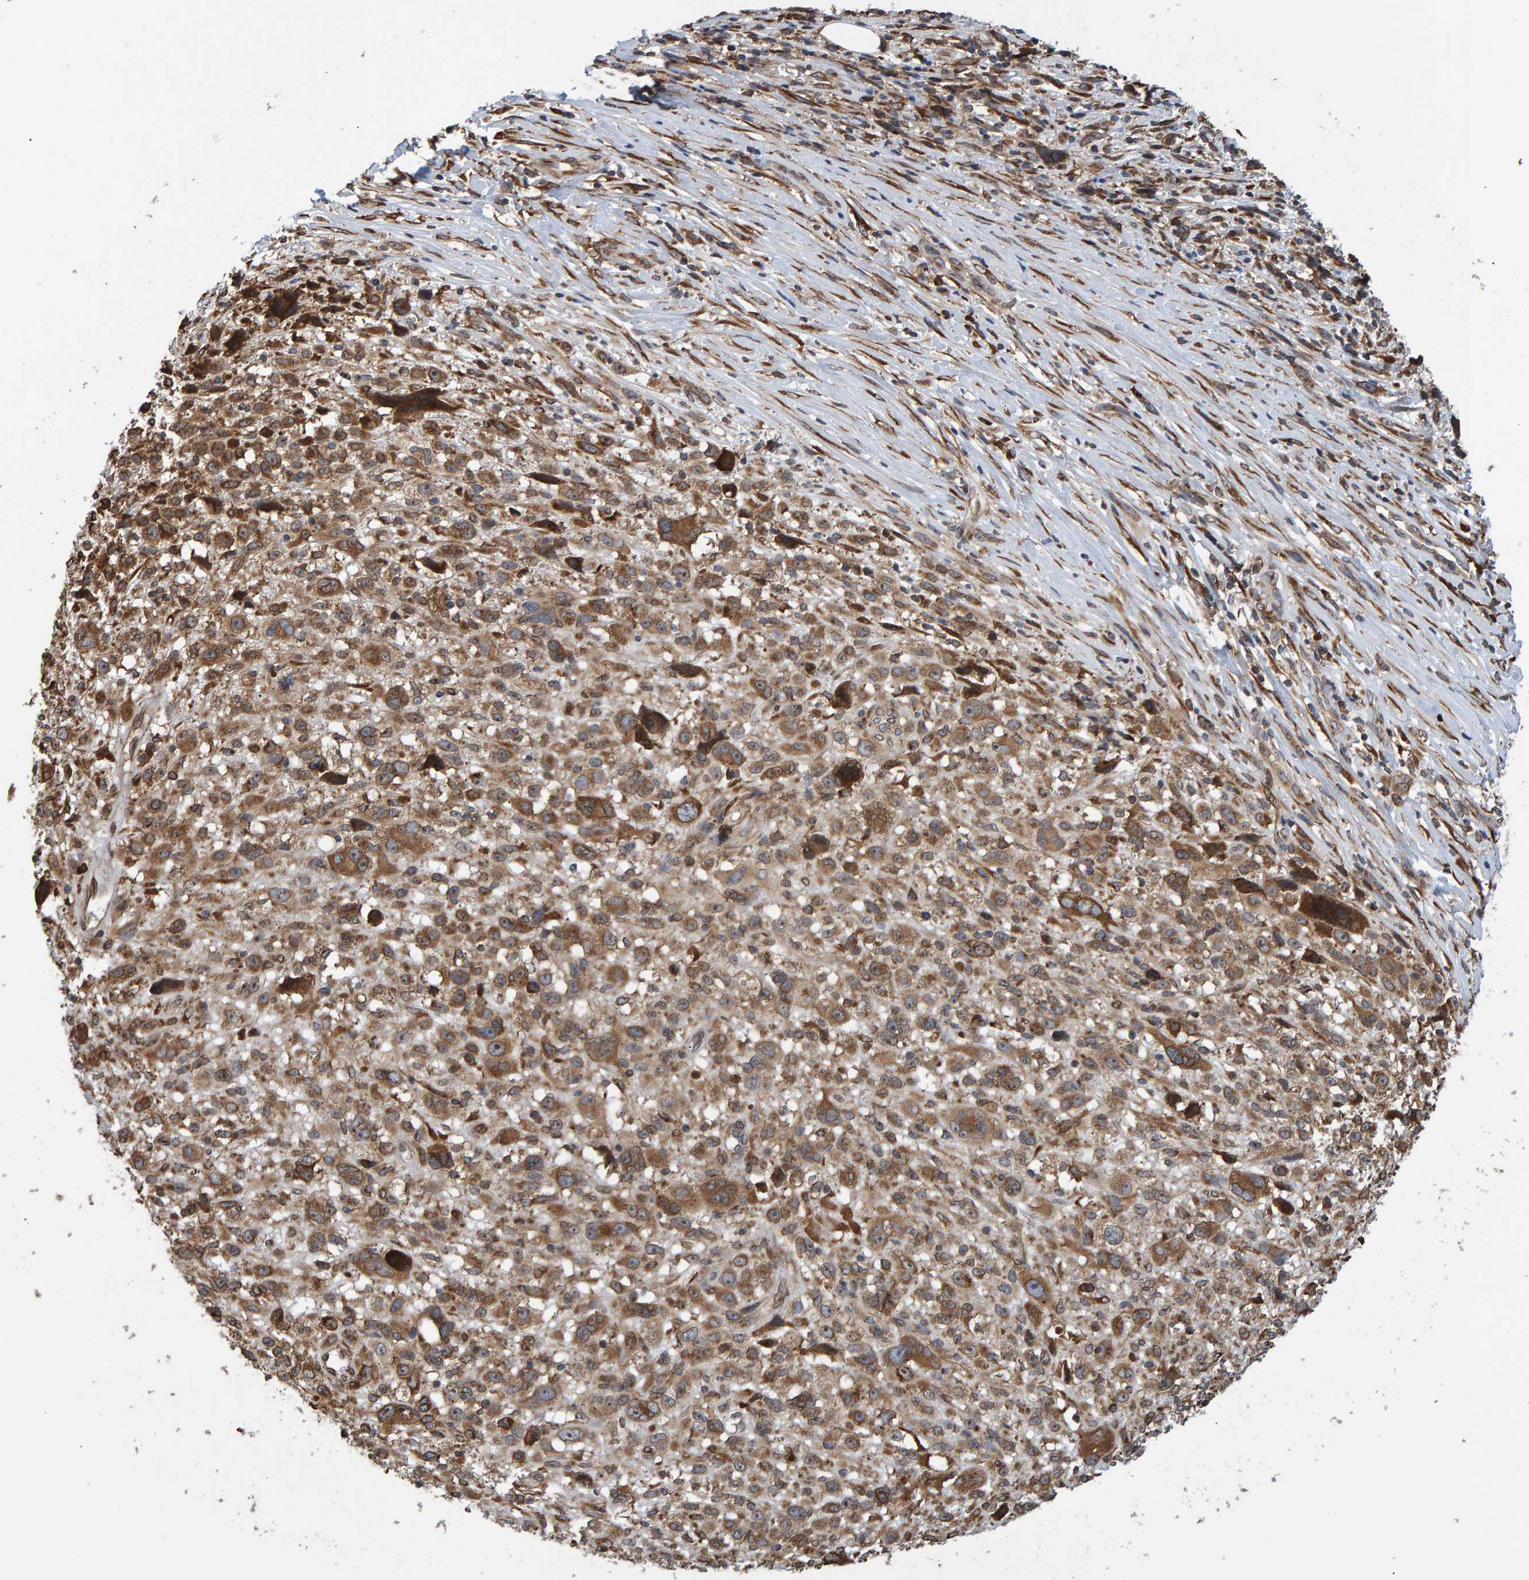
{"staining": {"intensity": "moderate", "quantity": ">75%", "location": "cytoplasmic/membranous"}, "tissue": "melanoma", "cell_type": "Tumor cells", "image_type": "cancer", "snomed": [{"axis": "morphology", "description": "Malignant melanoma, NOS"}, {"axis": "topography", "description": "Skin"}], "caption": "Protein analysis of melanoma tissue reveals moderate cytoplasmic/membranous expression in about >75% of tumor cells. The protein of interest is shown in brown color, while the nuclei are stained blue.", "gene": "FAM117A", "patient": {"sex": "female", "age": 55}}